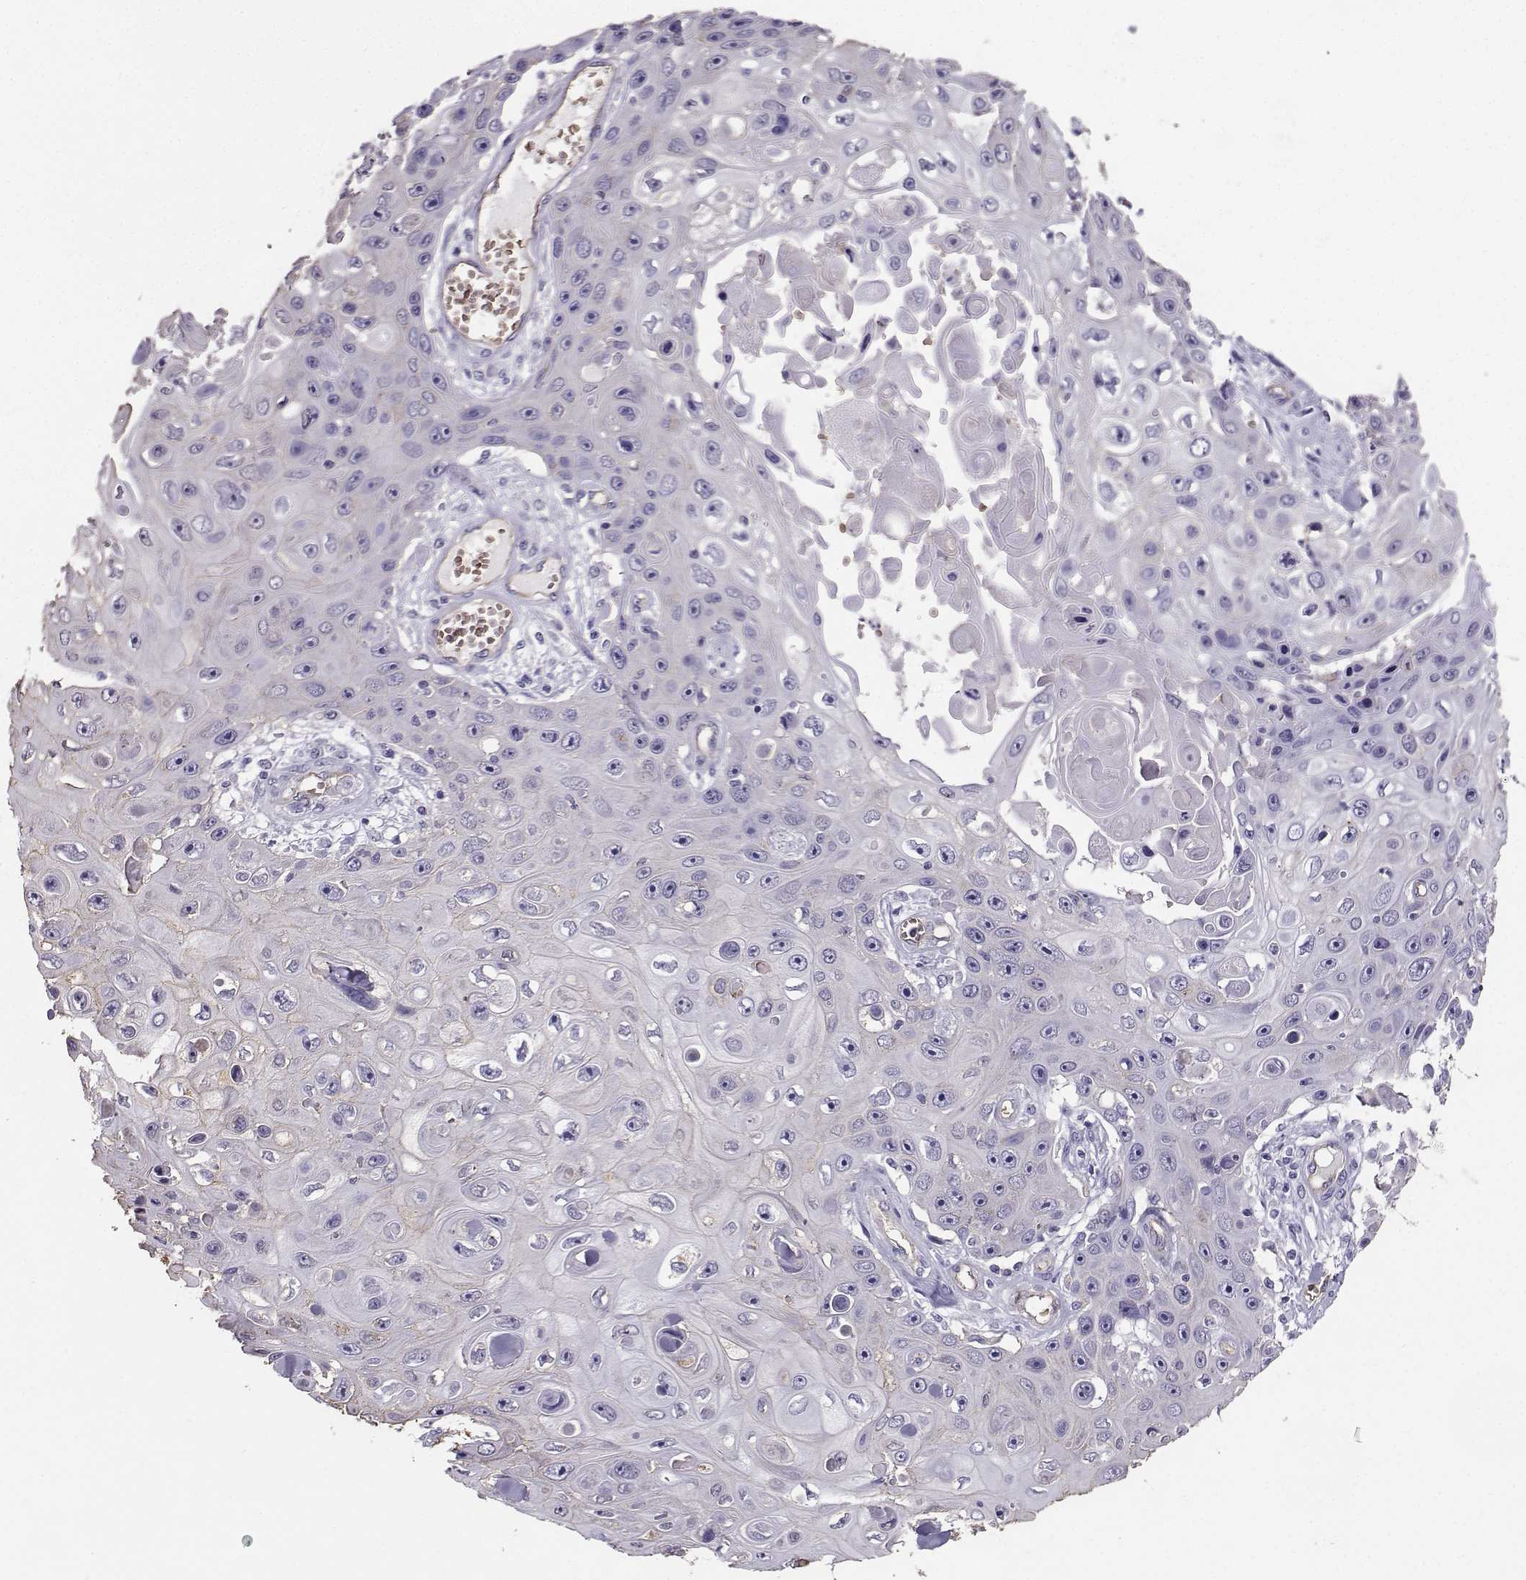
{"staining": {"intensity": "weak", "quantity": "<25%", "location": "cytoplasmic/membranous"}, "tissue": "skin cancer", "cell_type": "Tumor cells", "image_type": "cancer", "snomed": [{"axis": "morphology", "description": "Squamous cell carcinoma, NOS"}, {"axis": "topography", "description": "Skin"}], "caption": "IHC histopathology image of neoplastic tissue: skin cancer stained with DAB shows no significant protein staining in tumor cells.", "gene": "CLUL1", "patient": {"sex": "male", "age": 82}}